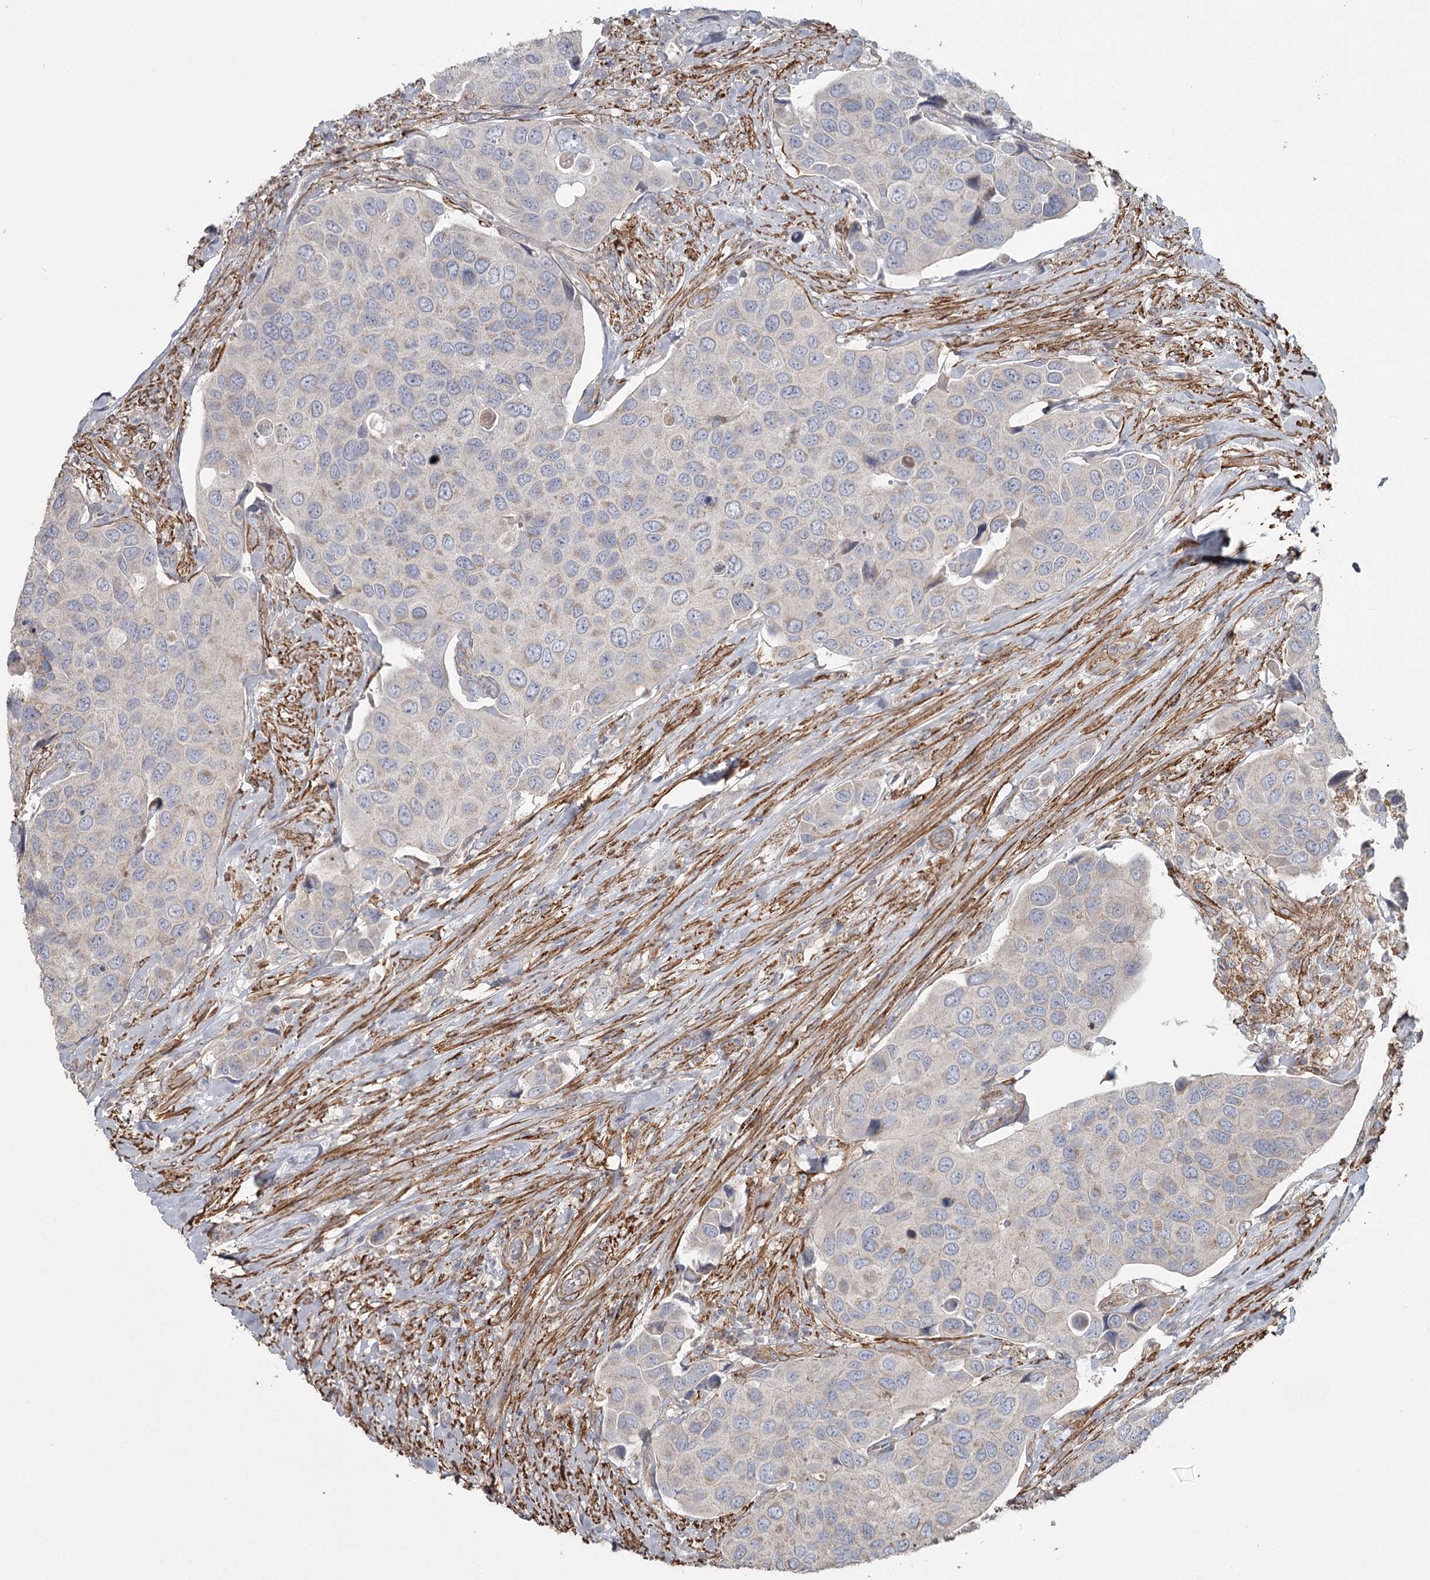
{"staining": {"intensity": "negative", "quantity": "none", "location": "none"}, "tissue": "urothelial cancer", "cell_type": "Tumor cells", "image_type": "cancer", "snomed": [{"axis": "morphology", "description": "Urothelial carcinoma, High grade"}, {"axis": "topography", "description": "Urinary bladder"}], "caption": "The IHC photomicrograph has no significant positivity in tumor cells of urothelial carcinoma (high-grade) tissue.", "gene": "DHRS9", "patient": {"sex": "male", "age": 74}}